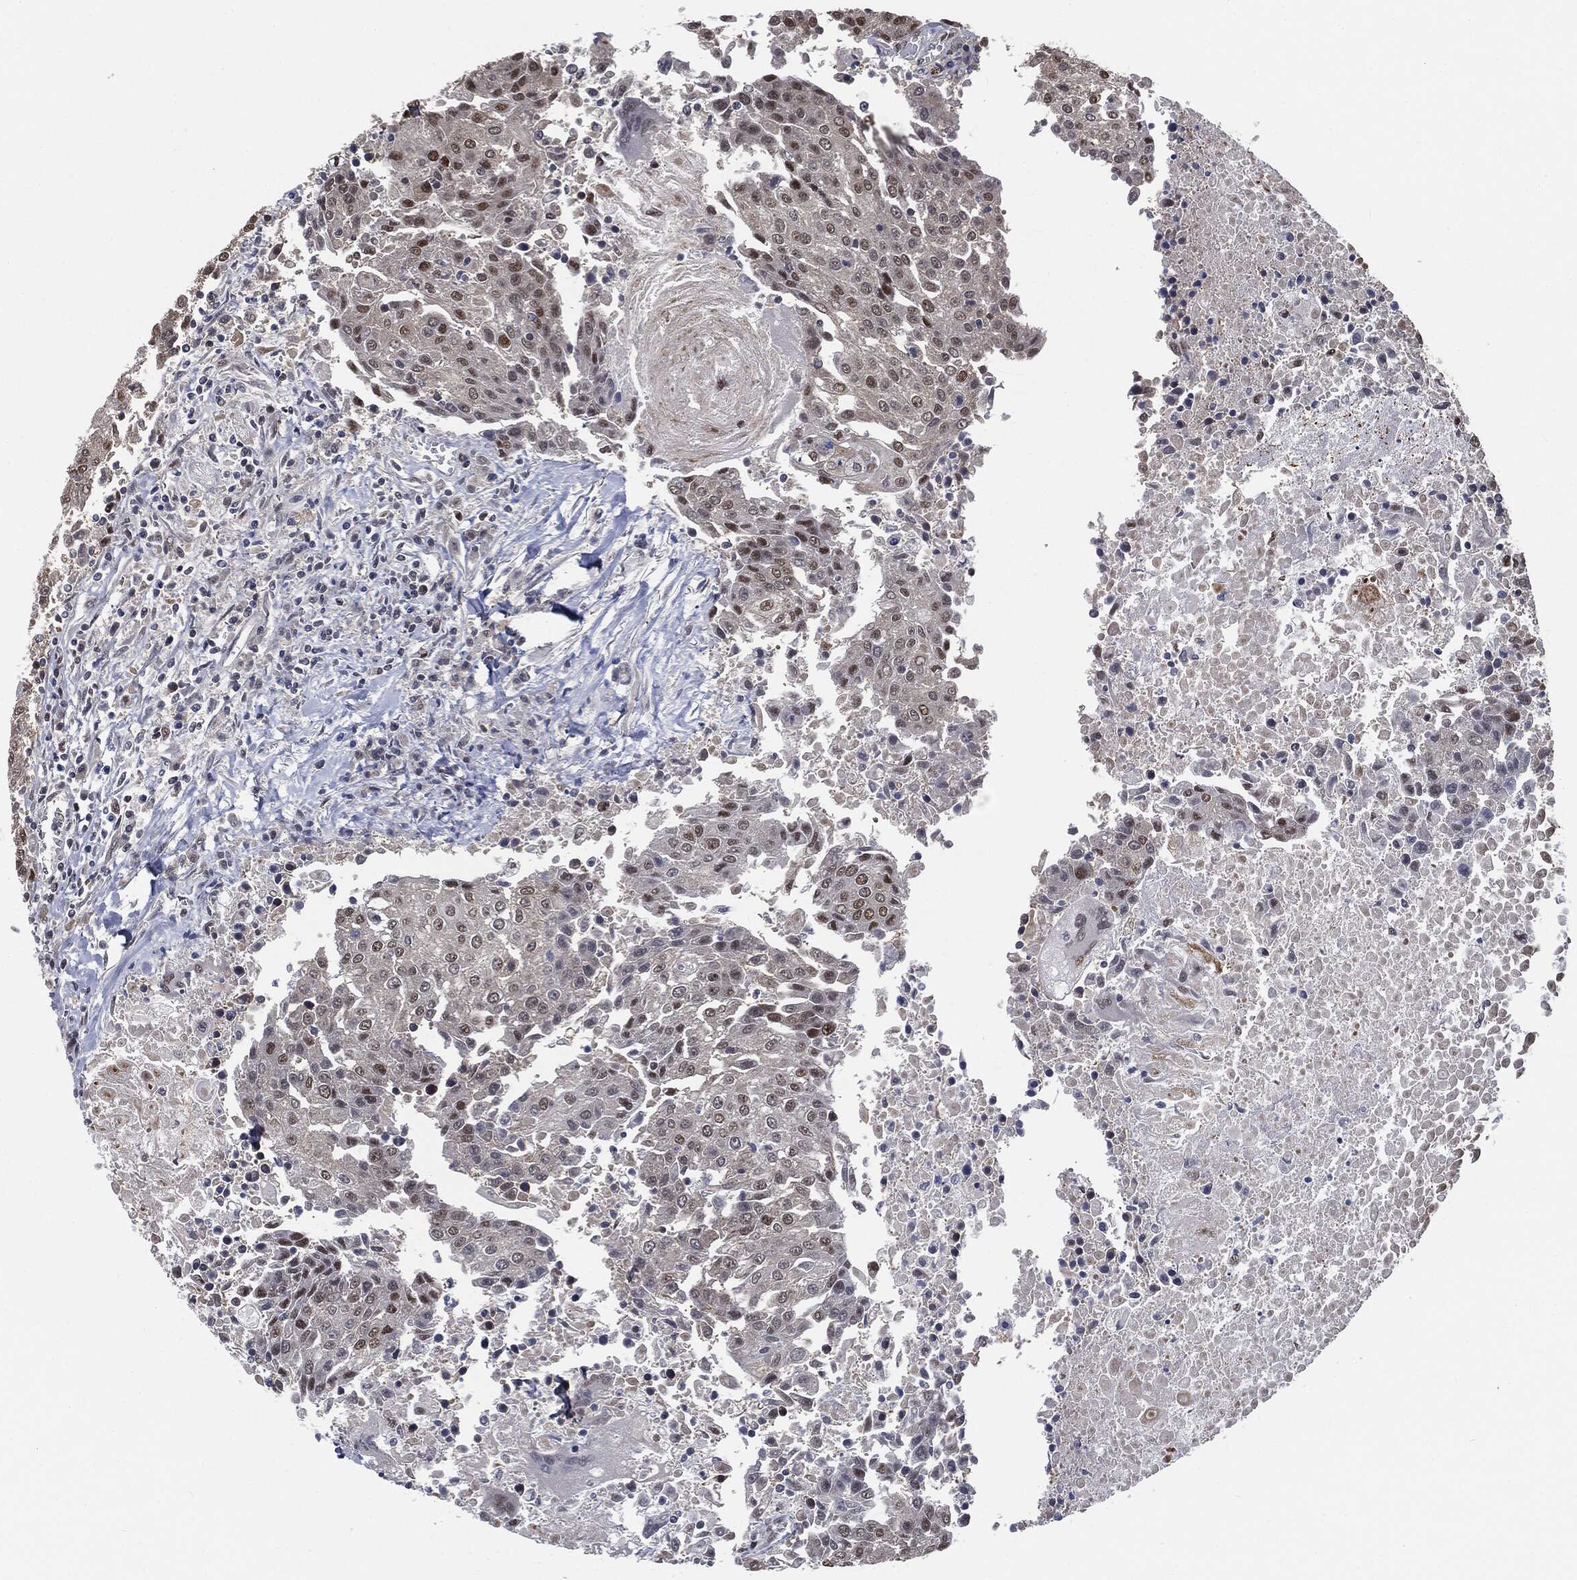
{"staining": {"intensity": "strong", "quantity": "<25%", "location": "nuclear"}, "tissue": "urothelial cancer", "cell_type": "Tumor cells", "image_type": "cancer", "snomed": [{"axis": "morphology", "description": "Urothelial carcinoma, High grade"}, {"axis": "topography", "description": "Urinary bladder"}], "caption": "Tumor cells show strong nuclear staining in approximately <25% of cells in high-grade urothelial carcinoma.", "gene": "SHLD2", "patient": {"sex": "female", "age": 85}}